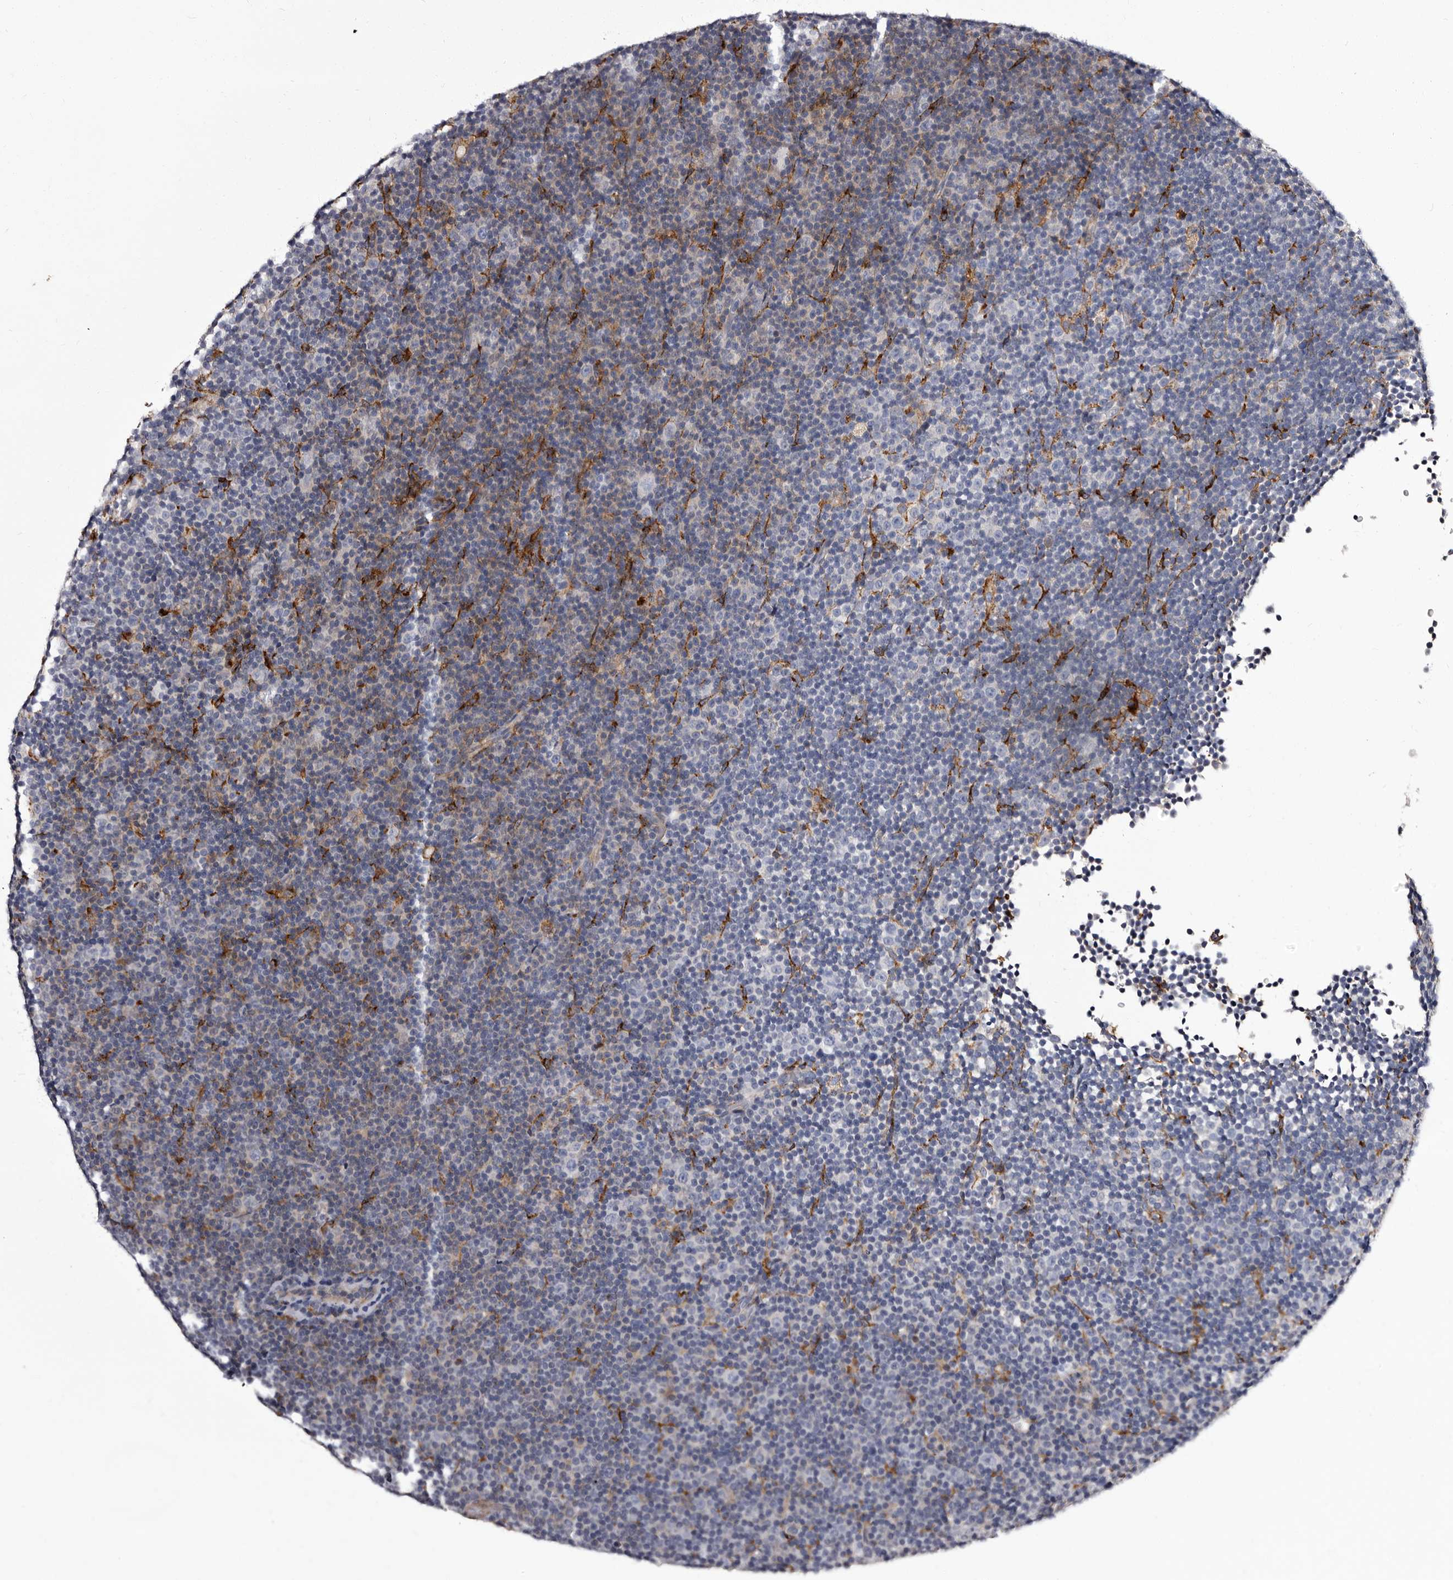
{"staining": {"intensity": "negative", "quantity": "none", "location": "none"}, "tissue": "lymphoma", "cell_type": "Tumor cells", "image_type": "cancer", "snomed": [{"axis": "morphology", "description": "Malignant lymphoma, non-Hodgkin's type, Low grade"}, {"axis": "topography", "description": "Lymph node"}], "caption": "Tumor cells are negative for protein expression in human lymphoma.", "gene": "AUNIP", "patient": {"sex": "female", "age": 67}}